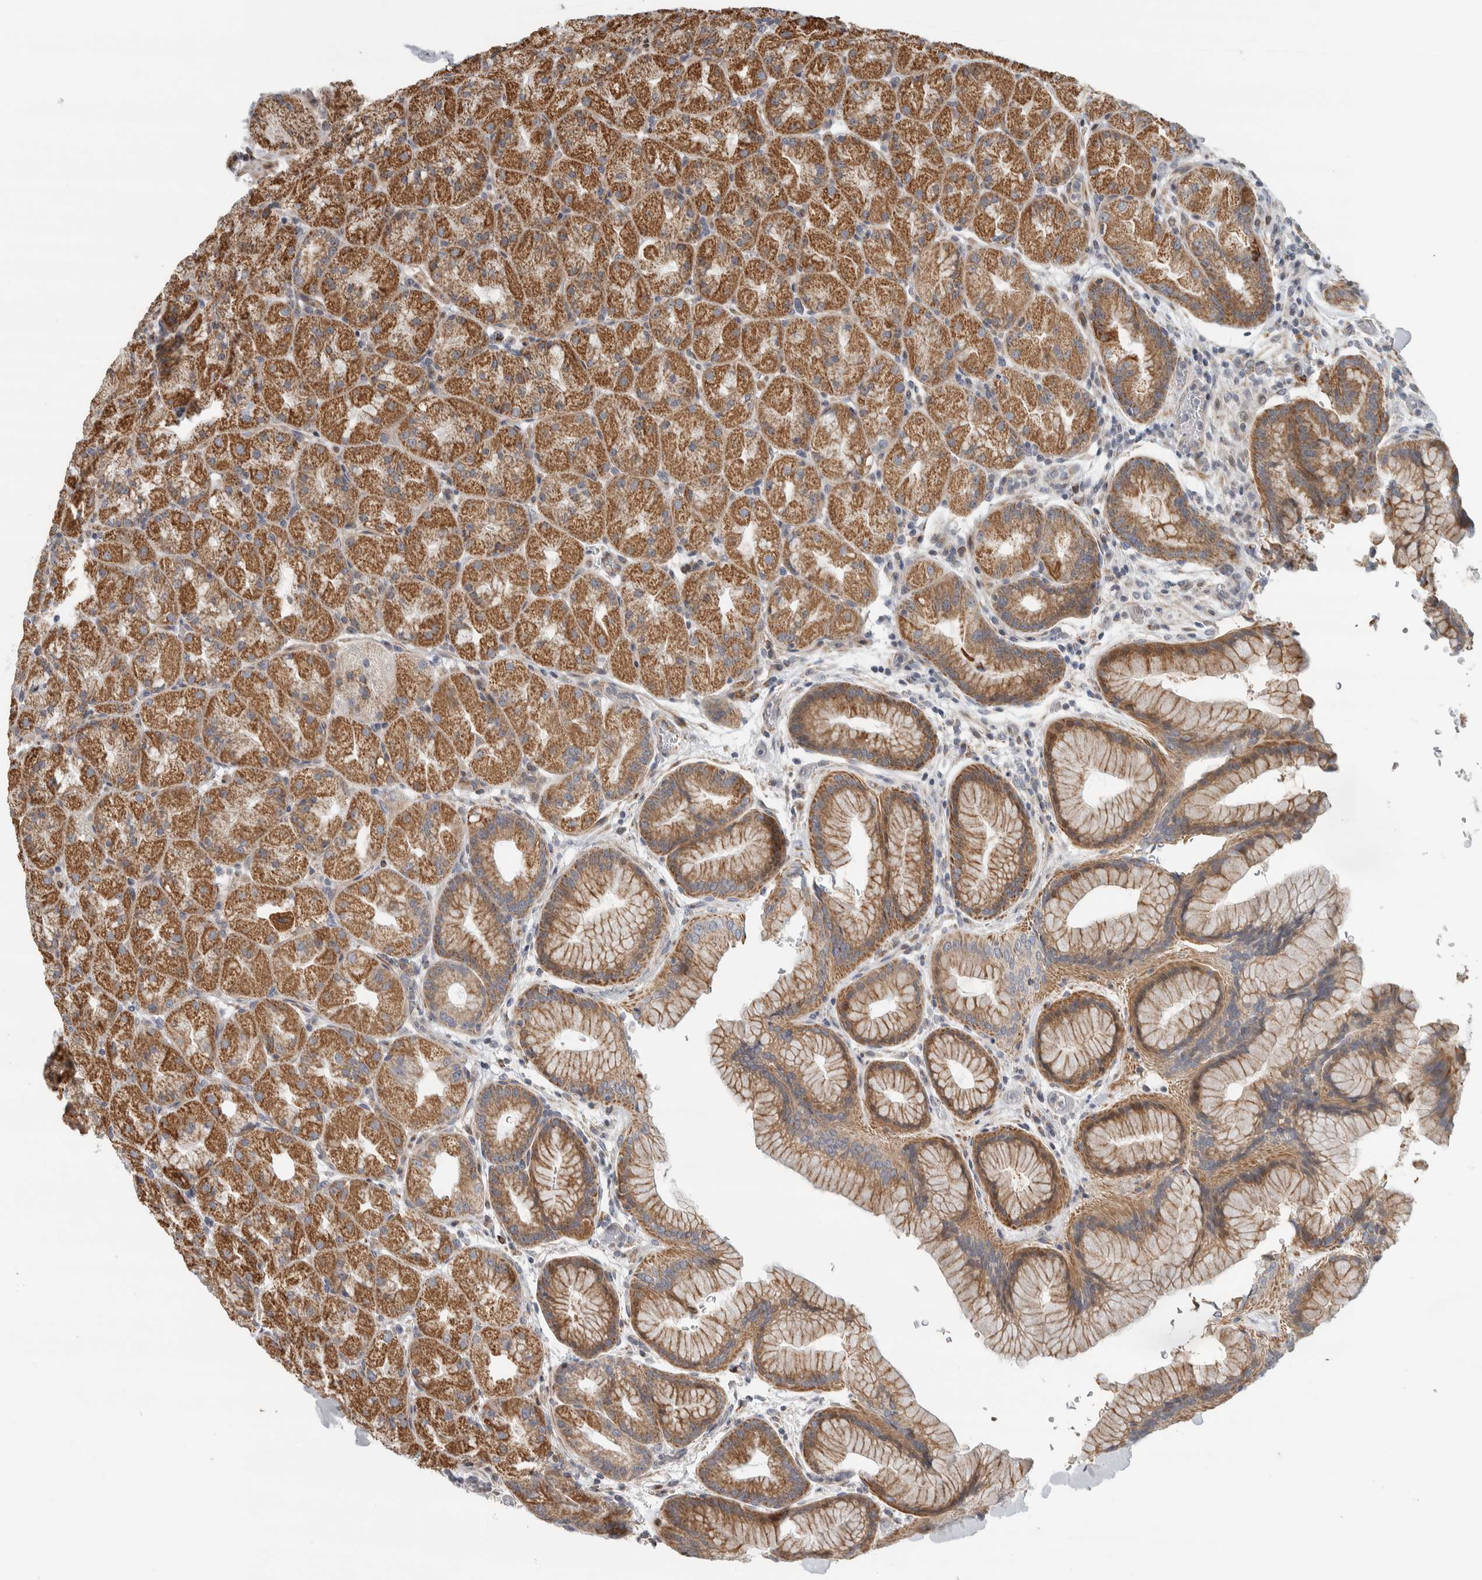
{"staining": {"intensity": "strong", "quantity": ">75%", "location": "cytoplasmic/membranous"}, "tissue": "stomach", "cell_type": "Glandular cells", "image_type": "normal", "snomed": [{"axis": "morphology", "description": "Normal tissue, NOS"}, {"axis": "topography", "description": "Stomach, upper"}, {"axis": "topography", "description": "Stomach"}], "caption": "Protein analysis of benign stomach shows strong cytoplasmic/membranous expression in about >75% of glandular cells.", "gene": "AFP", "patient": {"sex": "male", "age": 48}}